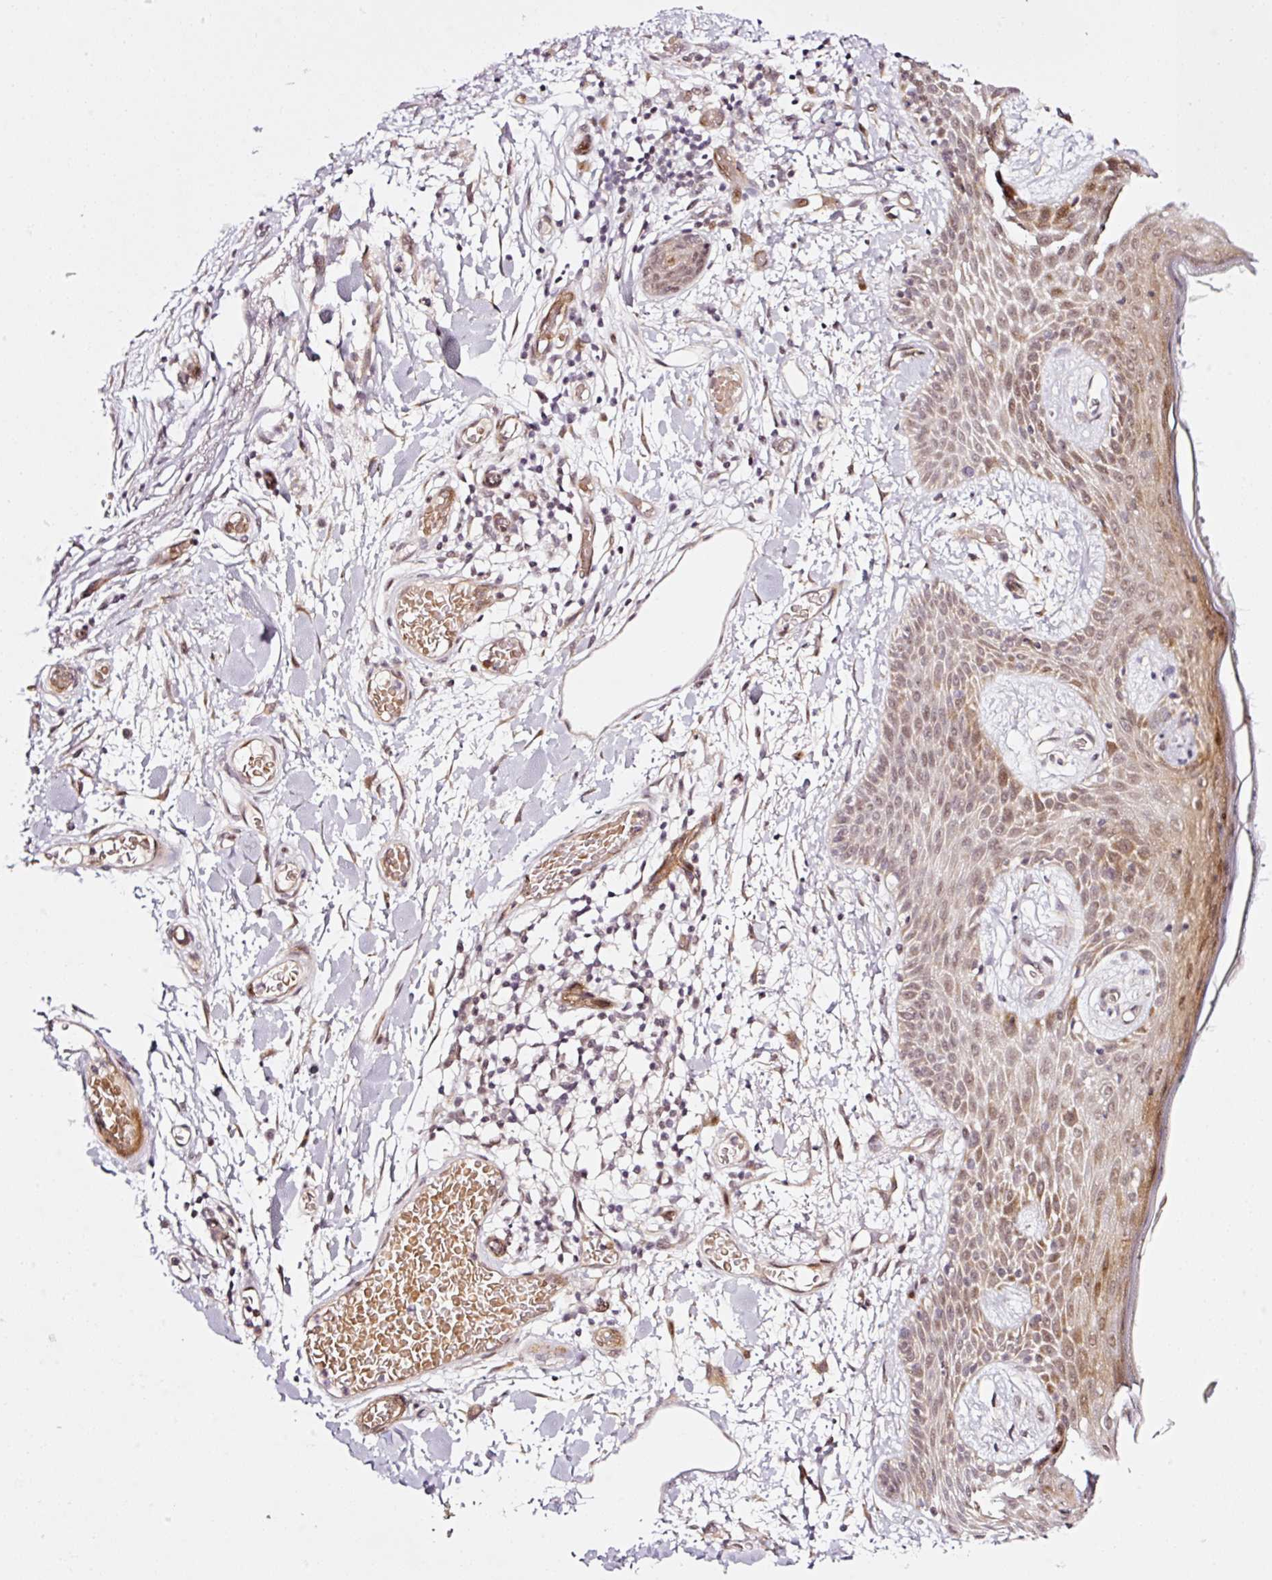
{"staining": {"intensity": "weak", "quantity": ">75%", "location": "cytoplasmic/membranous"}, "tissue": "skin", "cell_type": "Fibroblasts", "image_type": "normal", "snomed": [{"axis": "morphology", "description": "Normal tissue, NOS"}, {"axis": "topography", "description": "Skin"}], "caption": "The photomicrograph exhibits immunohistochemical staining of normal skin. There is weak cytoplasmic/membranous staining is present in about >75% of fibroblasts.", "gene": "ANKRD20A1", "patient": {"sex": "male", "age": 79}}